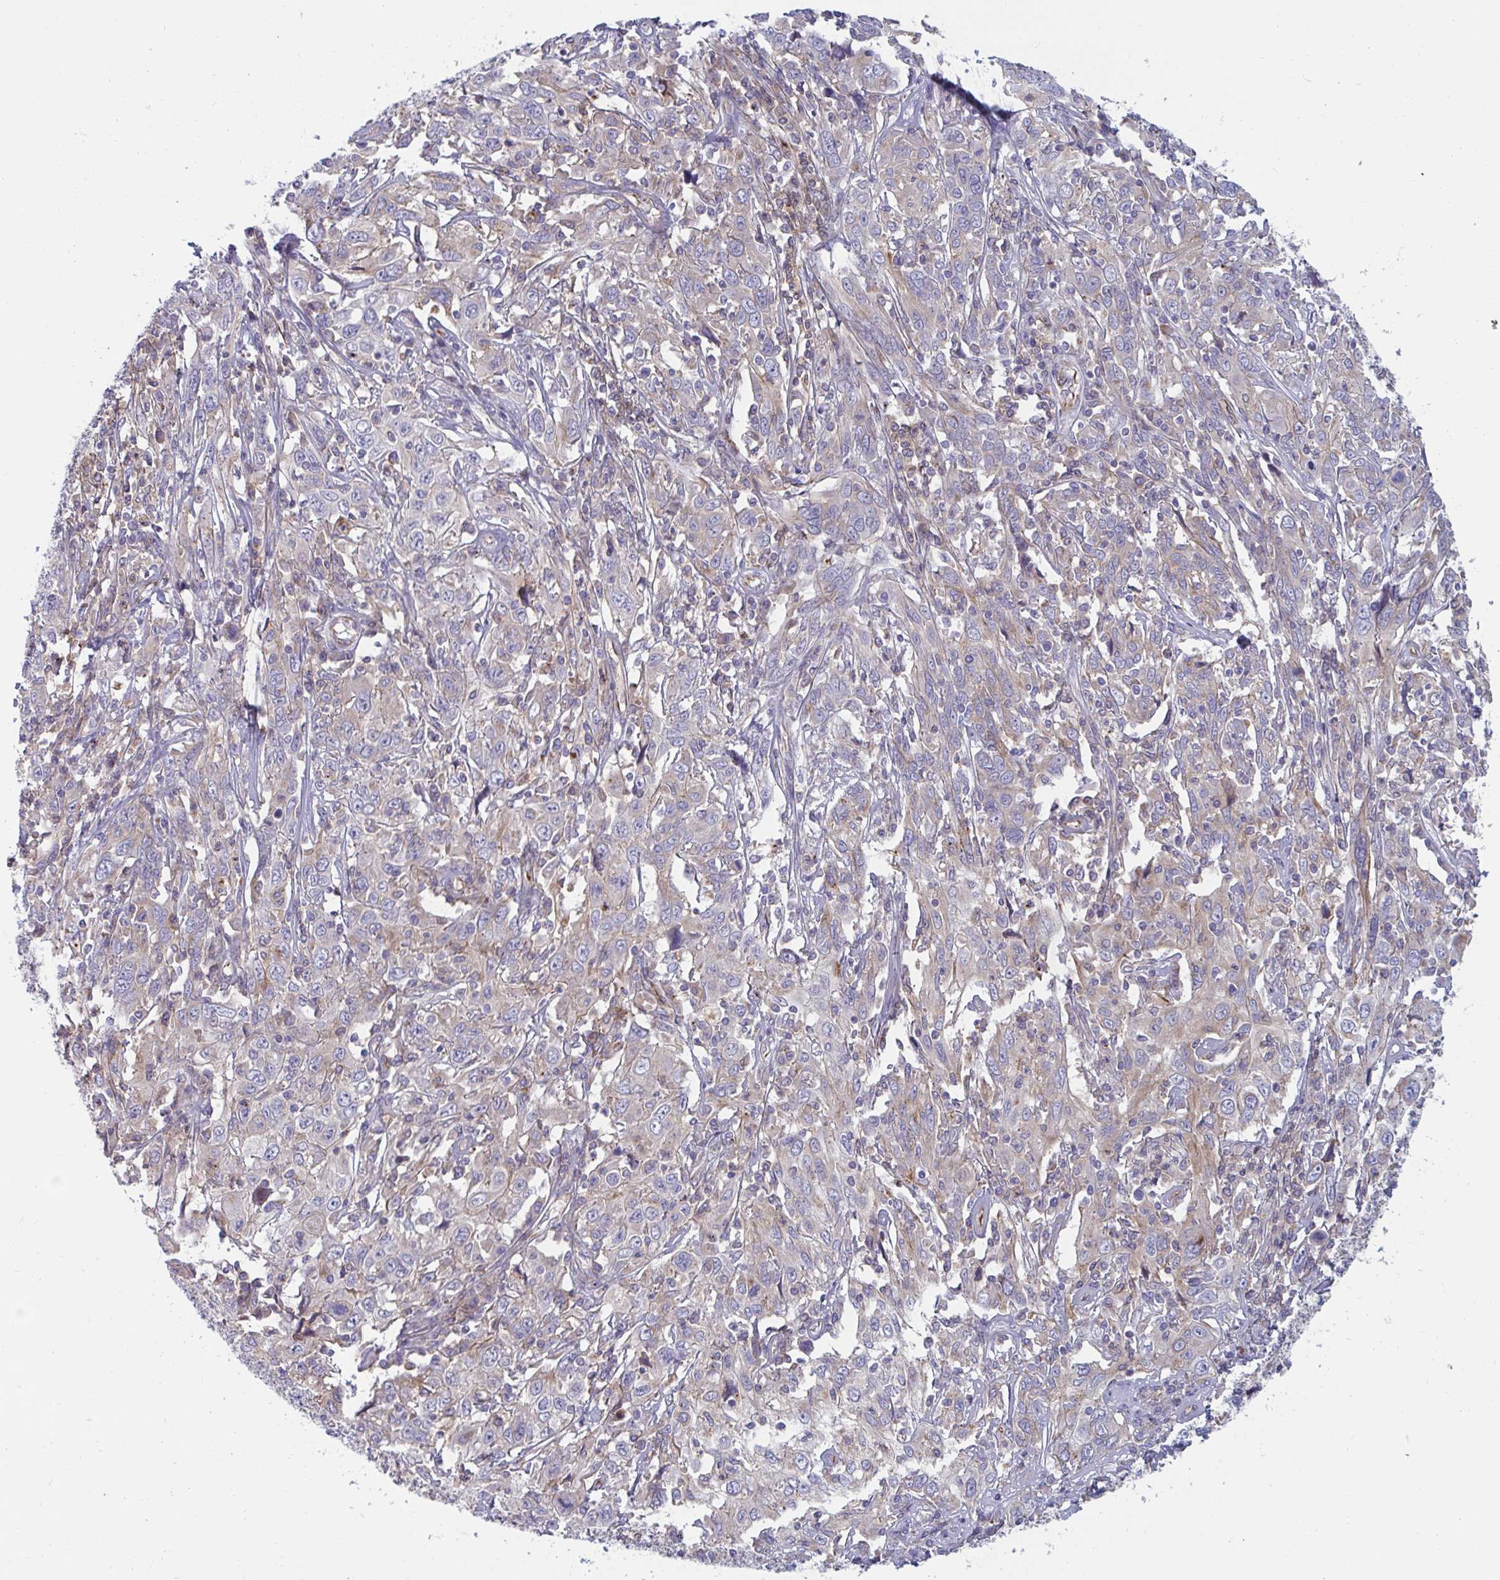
{"staining": {"intensity": "weak", "quantity": "<25%", "location": "cytoplasmic/membranous"}, "tissue": "cervical cancer", "cell_type": "Tumor cells", "image_type": "cancer", "snomed": [{"axis": "morphology", "description": "Squamous cell carcinoma, NOS"}, {"axis": "topography", "description": "Cervix"}], "caption": "Immunohistochemical staining of human cervical cancer (squamous cell carcinoma) exhibits no significant staining in tumor cells.", "gene": "SLC9A6", "patient": {"sex": "female", "age": 46}}